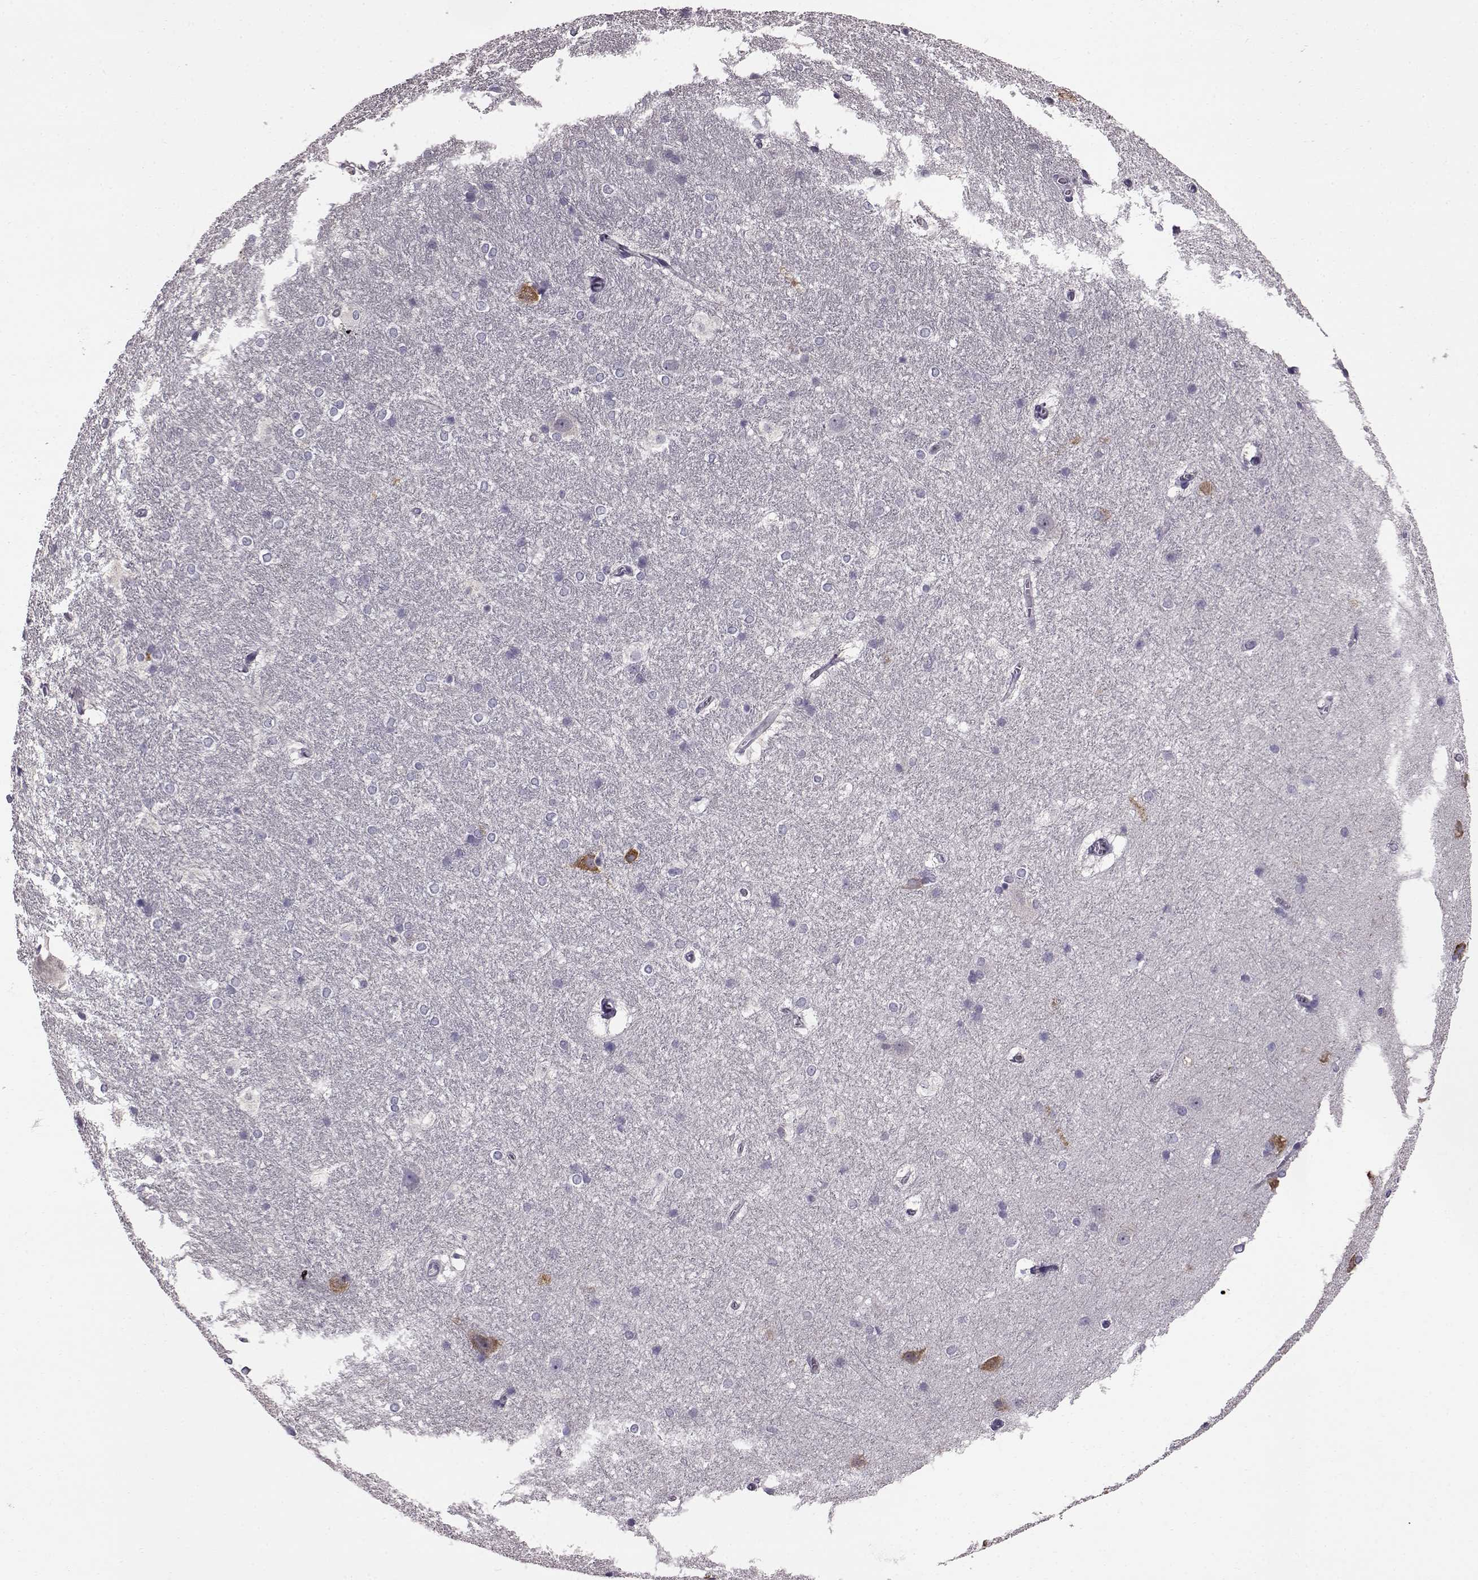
{"staining": {"intensity": "negative", "quantity": "none", "location": "none"}, "tissue": "hippocampus", "cell_type": "Glial cells", "image_type": "normal", "snomed": [{"axis": "morphology", "description": "Normal tissue, NOS"}, {"axis": "topography", "description": "Cerebral cortex"}, {"axis": "topography", "description": "Hippocampus"}], "caption": "Immunohistochemical staining of benign human hippocampus exhibits no significant staining in glial cells. (DAB IHC visualized using brightfield microscopy, high magnification).", "gene": "ADGRG2", "patient": {"sex": "female", "age": 19}}